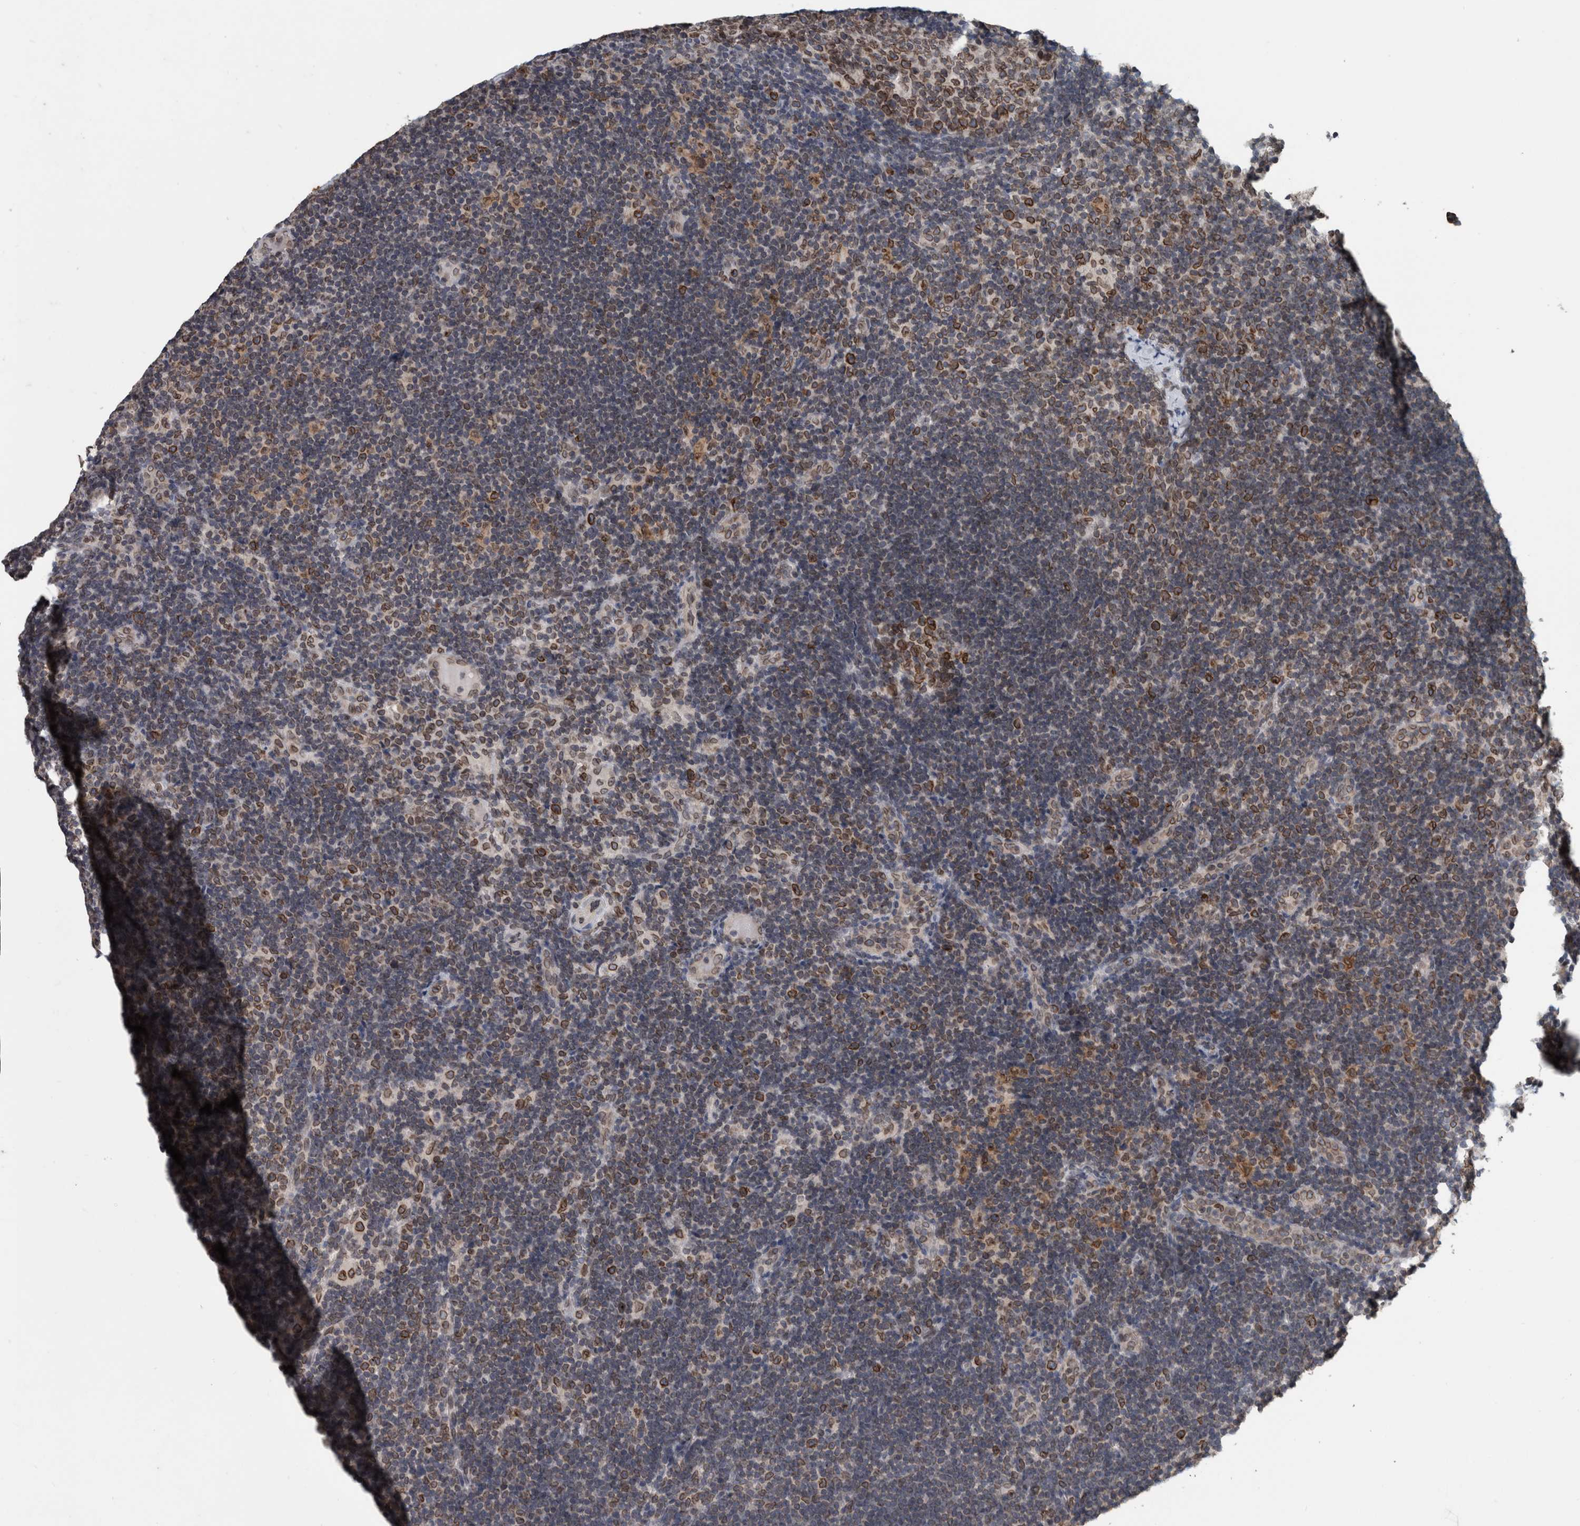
{"staining": {"intensity": "strong", "quantity": ">75%", "location": "cytoplasmic/membranous,nuclear"}, "tissue": "lymph node", "cell_type": "Germinal center cells", "image_type": "normal", "snomed": [{"axis": "morphology", "description": "Normal tissue, NOS"}, {"axis": "topography", "description": "Lymph node"}], "caption": "IHC photomicrograph of normal lymph node: lymph node stained using IHC reveals high levels of strong protein expression localized specifically in the cytoplasmic/membranous,nuclear of germinal center cells, appearing as a cytoplasmic/membranous,nuclear brown color.", "gene": "RANBP2", "patient": {"sex": "female", "age": 22}}